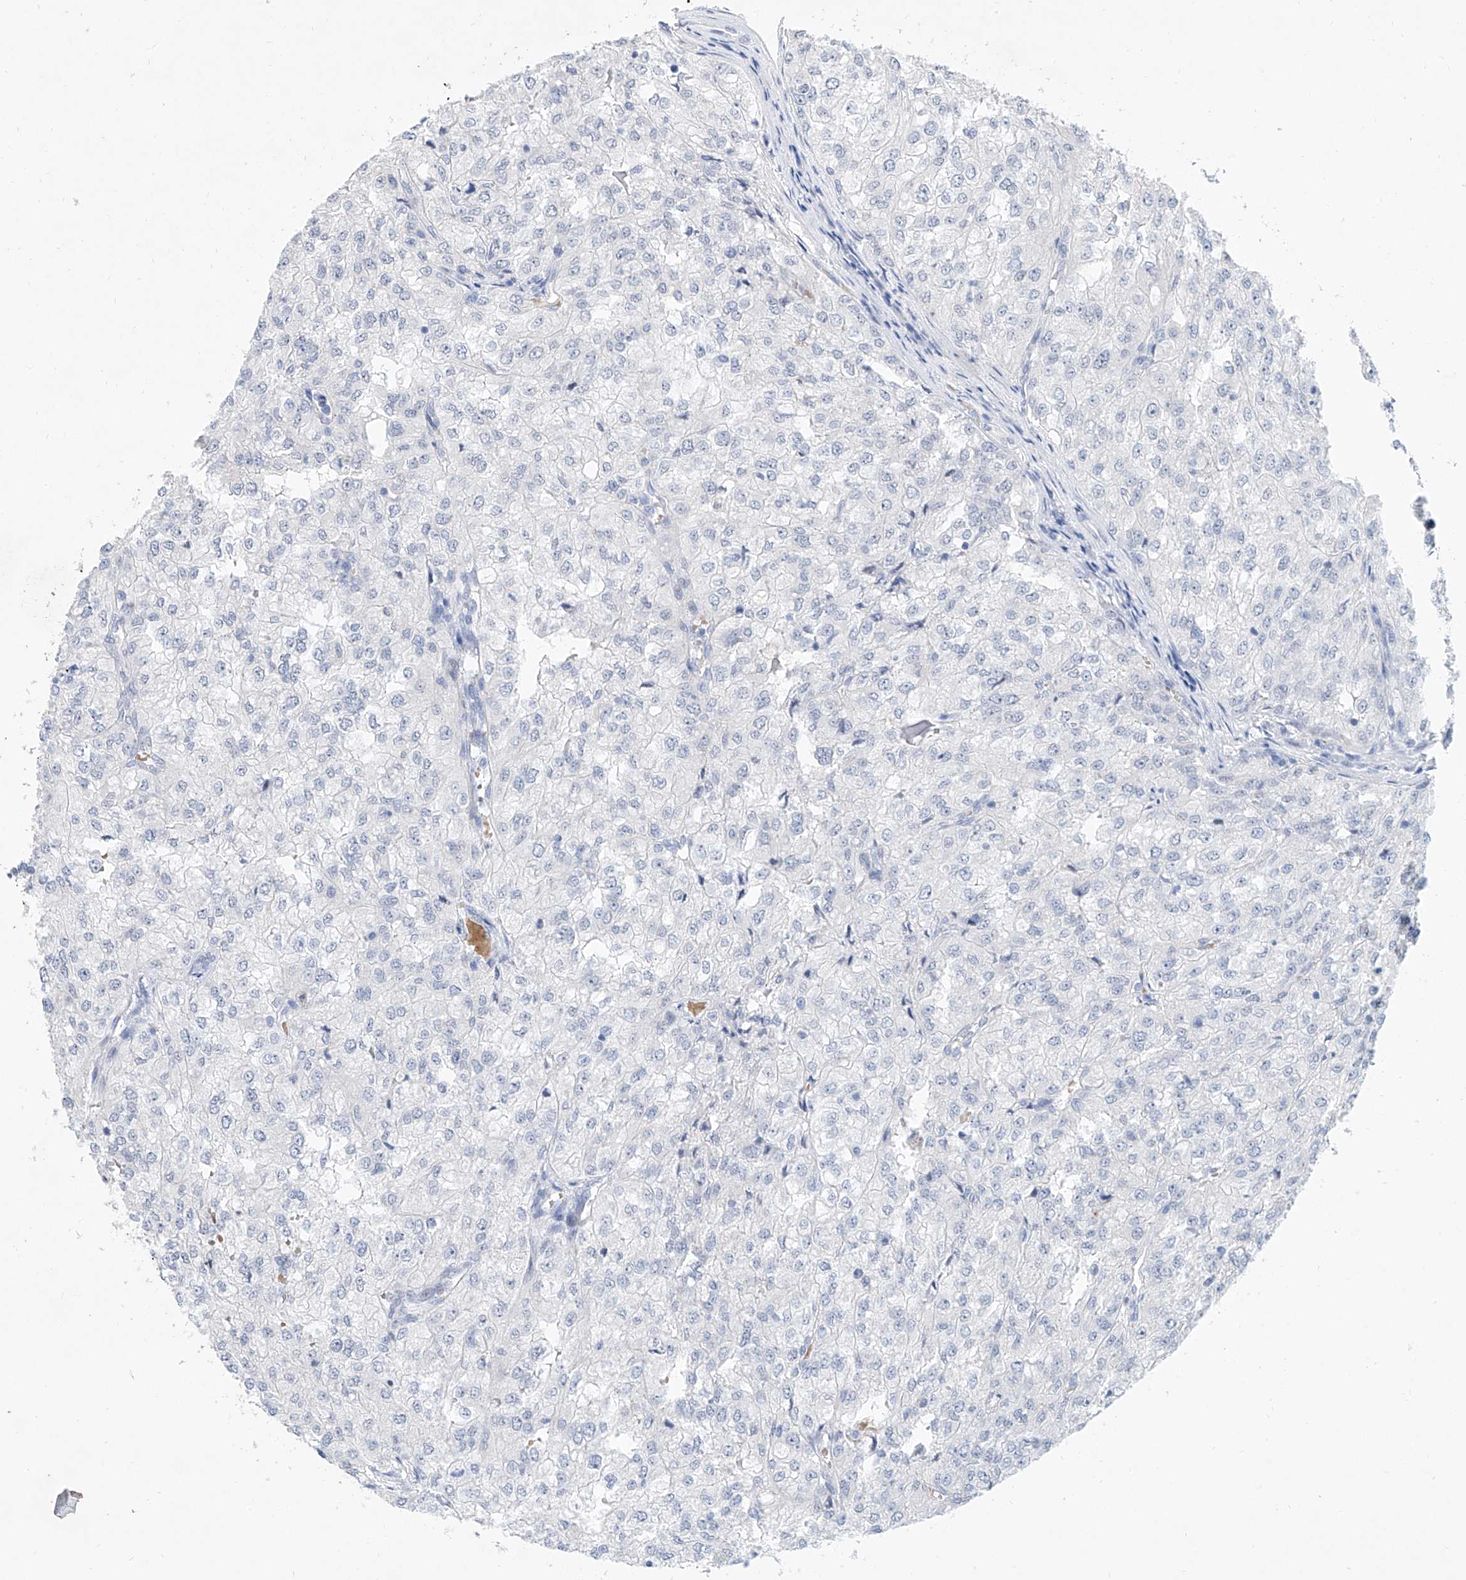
{"staining": {"intensity": "negative", "quantity": "none", "location": "none"}, "tissue": "renal cancer", "cell_type": "Tumor cells", "image_type": "cancer", "snomed": [{"axis": "morphology", "description": "Adenocarcinoma, NOS"}, {"axis": "topography", "description": "Kidney"}], "caption": "This is an IHC micrograph of renal cancer (adenocarcinoma). There is no staining in tumor cells.", "gene": "BPTF", "patient": {"sex": "female", "age": 54}}